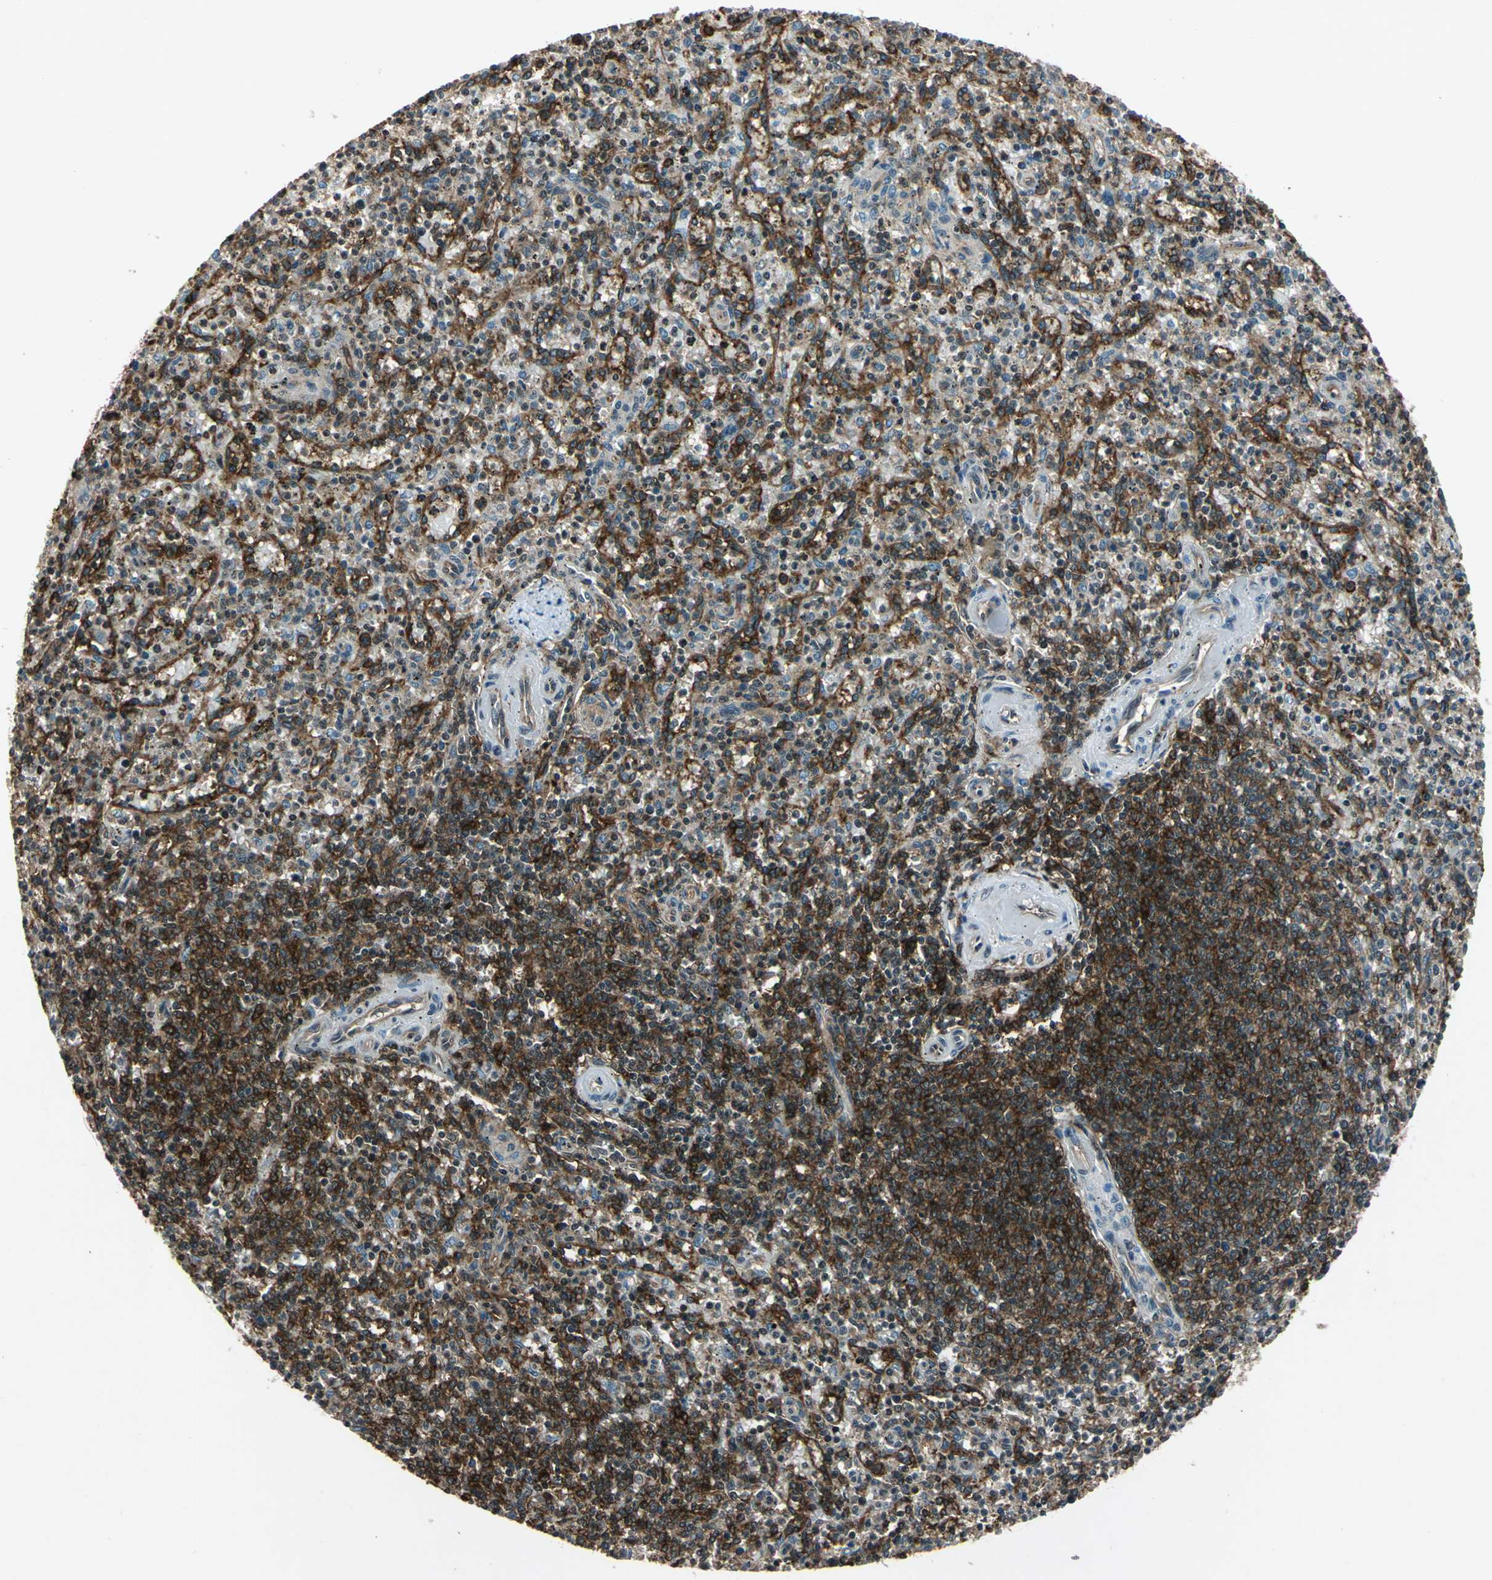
{"staining": {"intensity": "weak", "quantity": ">75%", "location": "cytoplasmic/membranous,nuclear"}, "tissue": "spleen", "cell_type": "Cells in red pulp", "image_type": "normal", "snomed": [{"axis": "morphology", "description": "Normal tissue, NOS"}, {"axis": "topography", "description": "Spleen"}], "caption": "Brown immunohistochemical staining in normal spleen demonstrates weak cytoplasmic/membranous,nuclear expression in approximately >75% of cells in red pulp.", "gene": "NR2C2", "patient": {"sex": "male", "age": 72}}